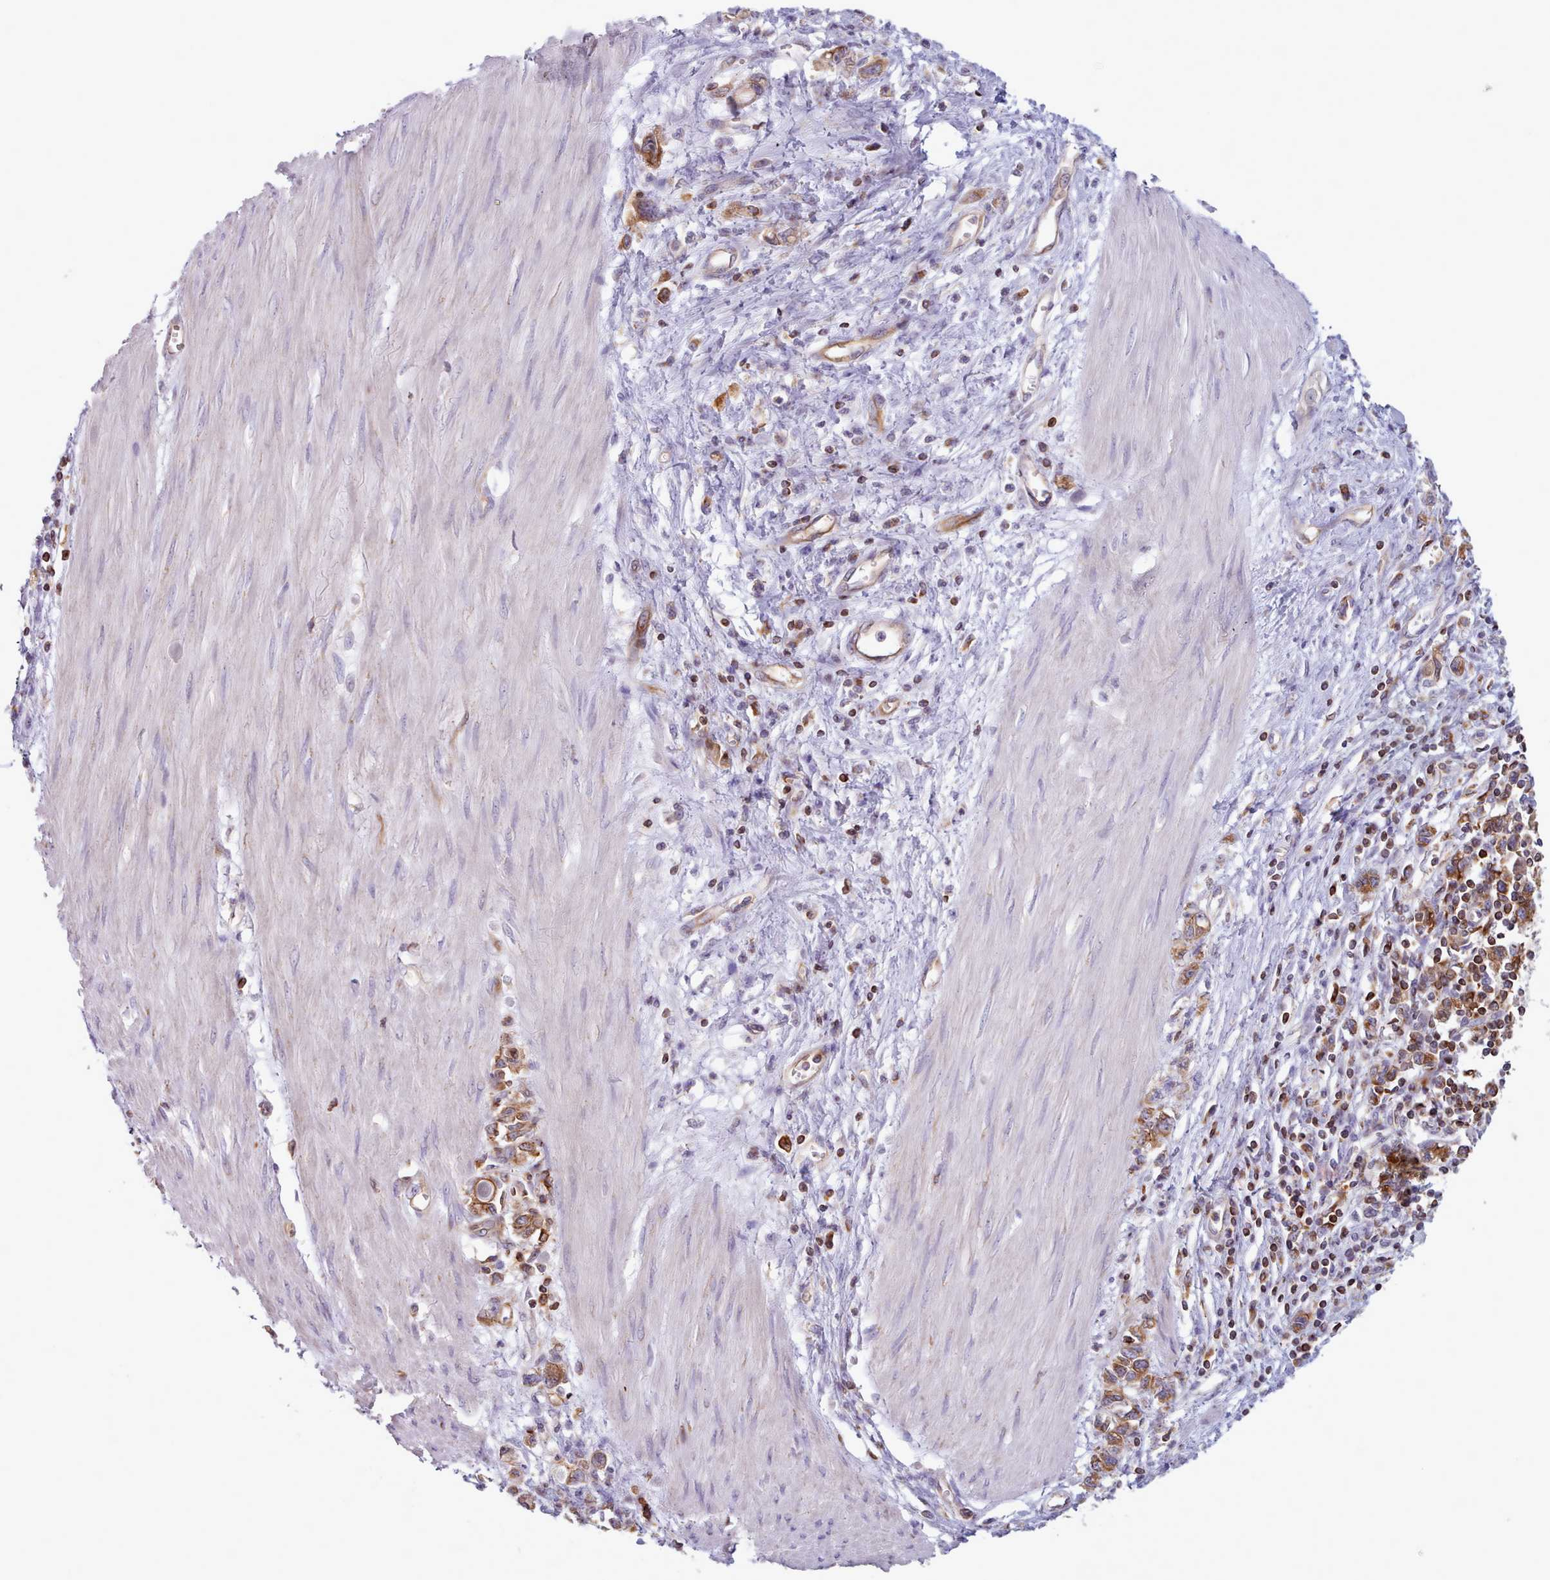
{"staining": {"intensity": "moderate", "quantity": ">75%", "location": "cytoplasmic/membranous"}, "tissue": "stomach cancer", "cell_type": "Tumor cells", "image_type": "cancer", "snomed": [{"axis": "morphology", "description": "Adenocarcinoma, NOS"}, {"axis": "topography", "description": "Stomach"}], "caption": "Protein expression analysis of stomach cancer reveals moderate cytoplasmic/membranous staining in approximately >75% of tumor cells.", "gene": "CRYBG1", "patient": {"sex": "female", "age": 76}}